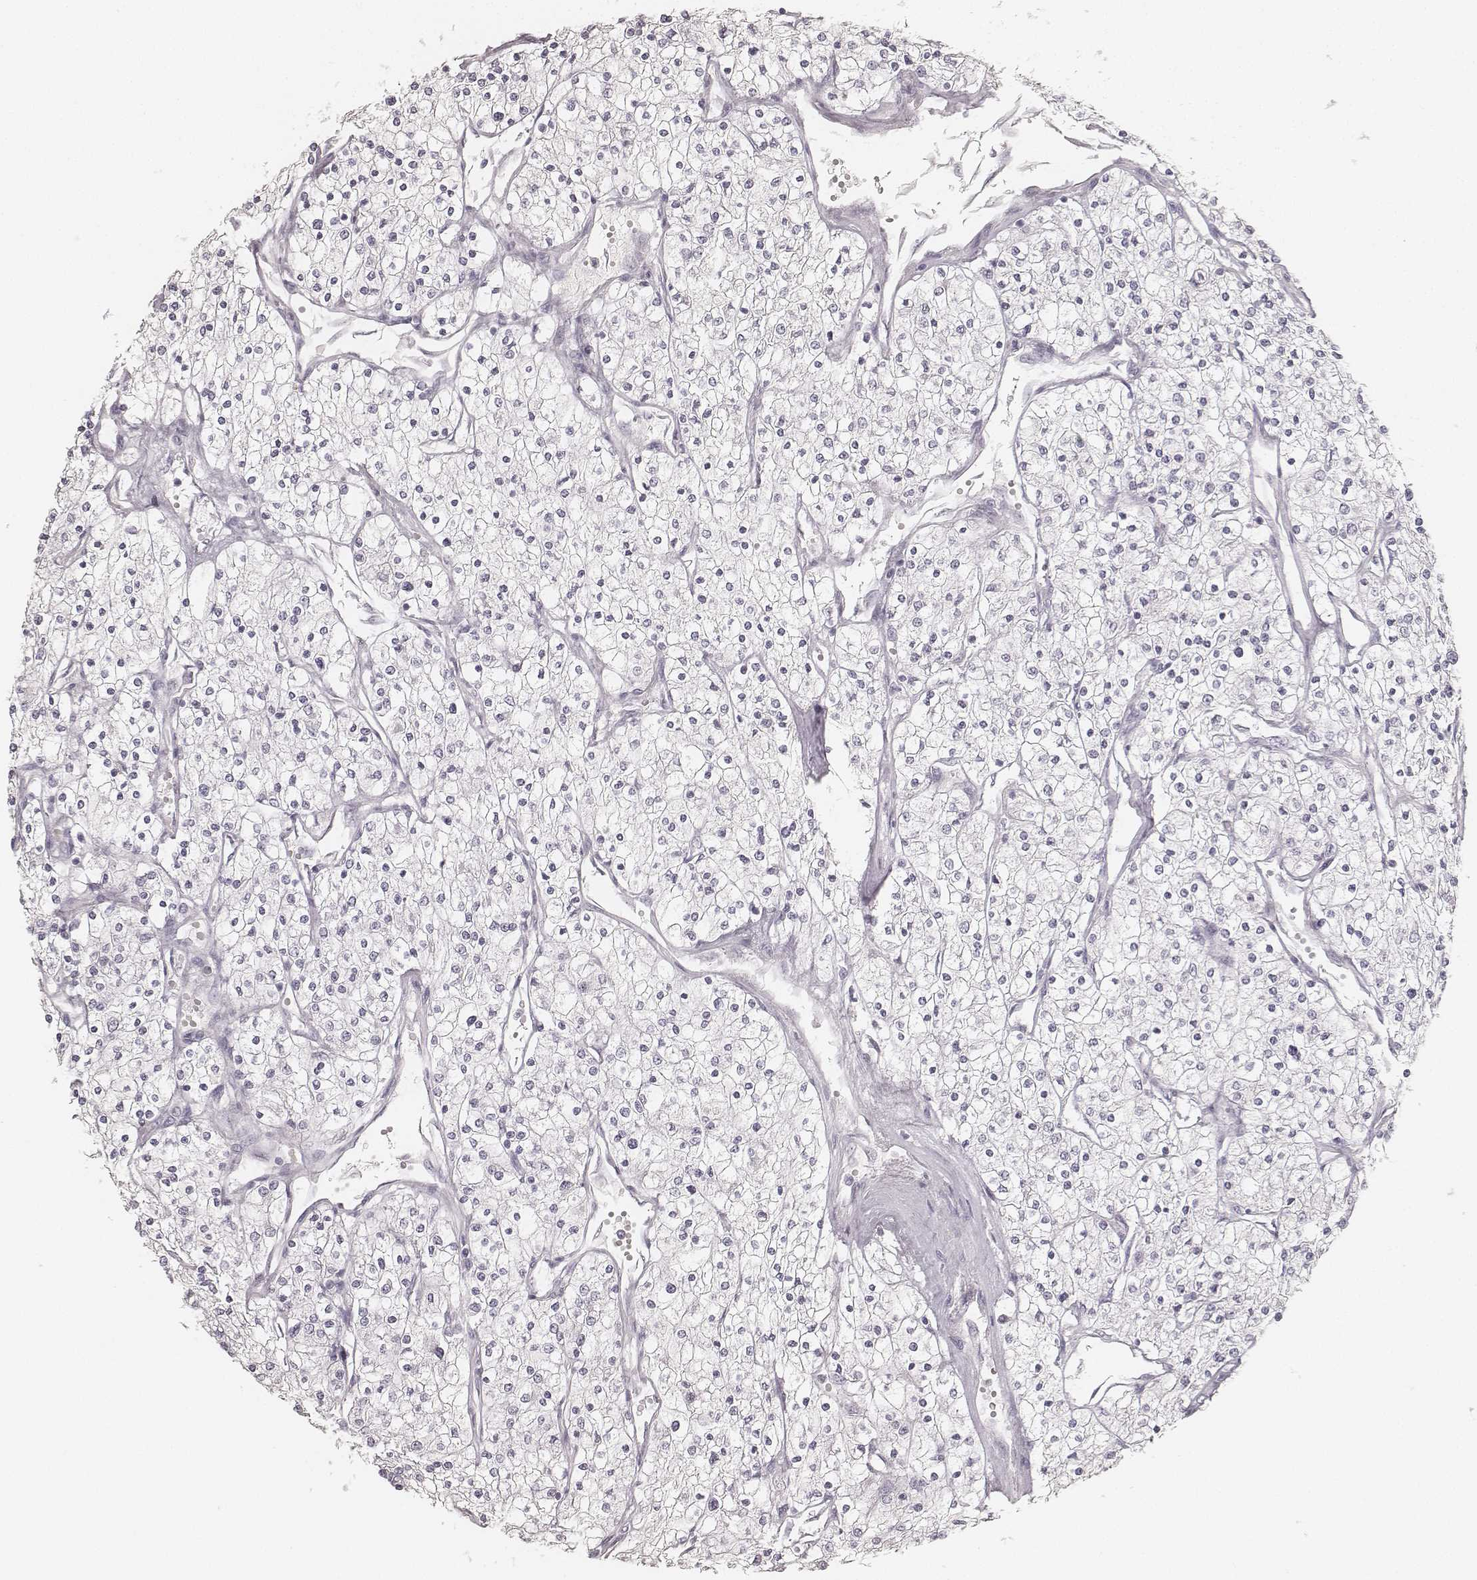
{"staining": {"intensity": "negative", "quantity": "none", "location": "none"}, "tissue": "renal cancer", "cell_type": "Tumor cells", "image_type": "cancer", "snomed": [{"axis": "morphology", "description": "Adenocarcinoma, NOS"}, {"axis": "topography", "description": "Kidney"}], "caption": "IHC of adenocarcinoma (renal) displays no positivity in tumor cells.", "gene": "KRT31", "patient": {"sex": "male", "age": 80}}